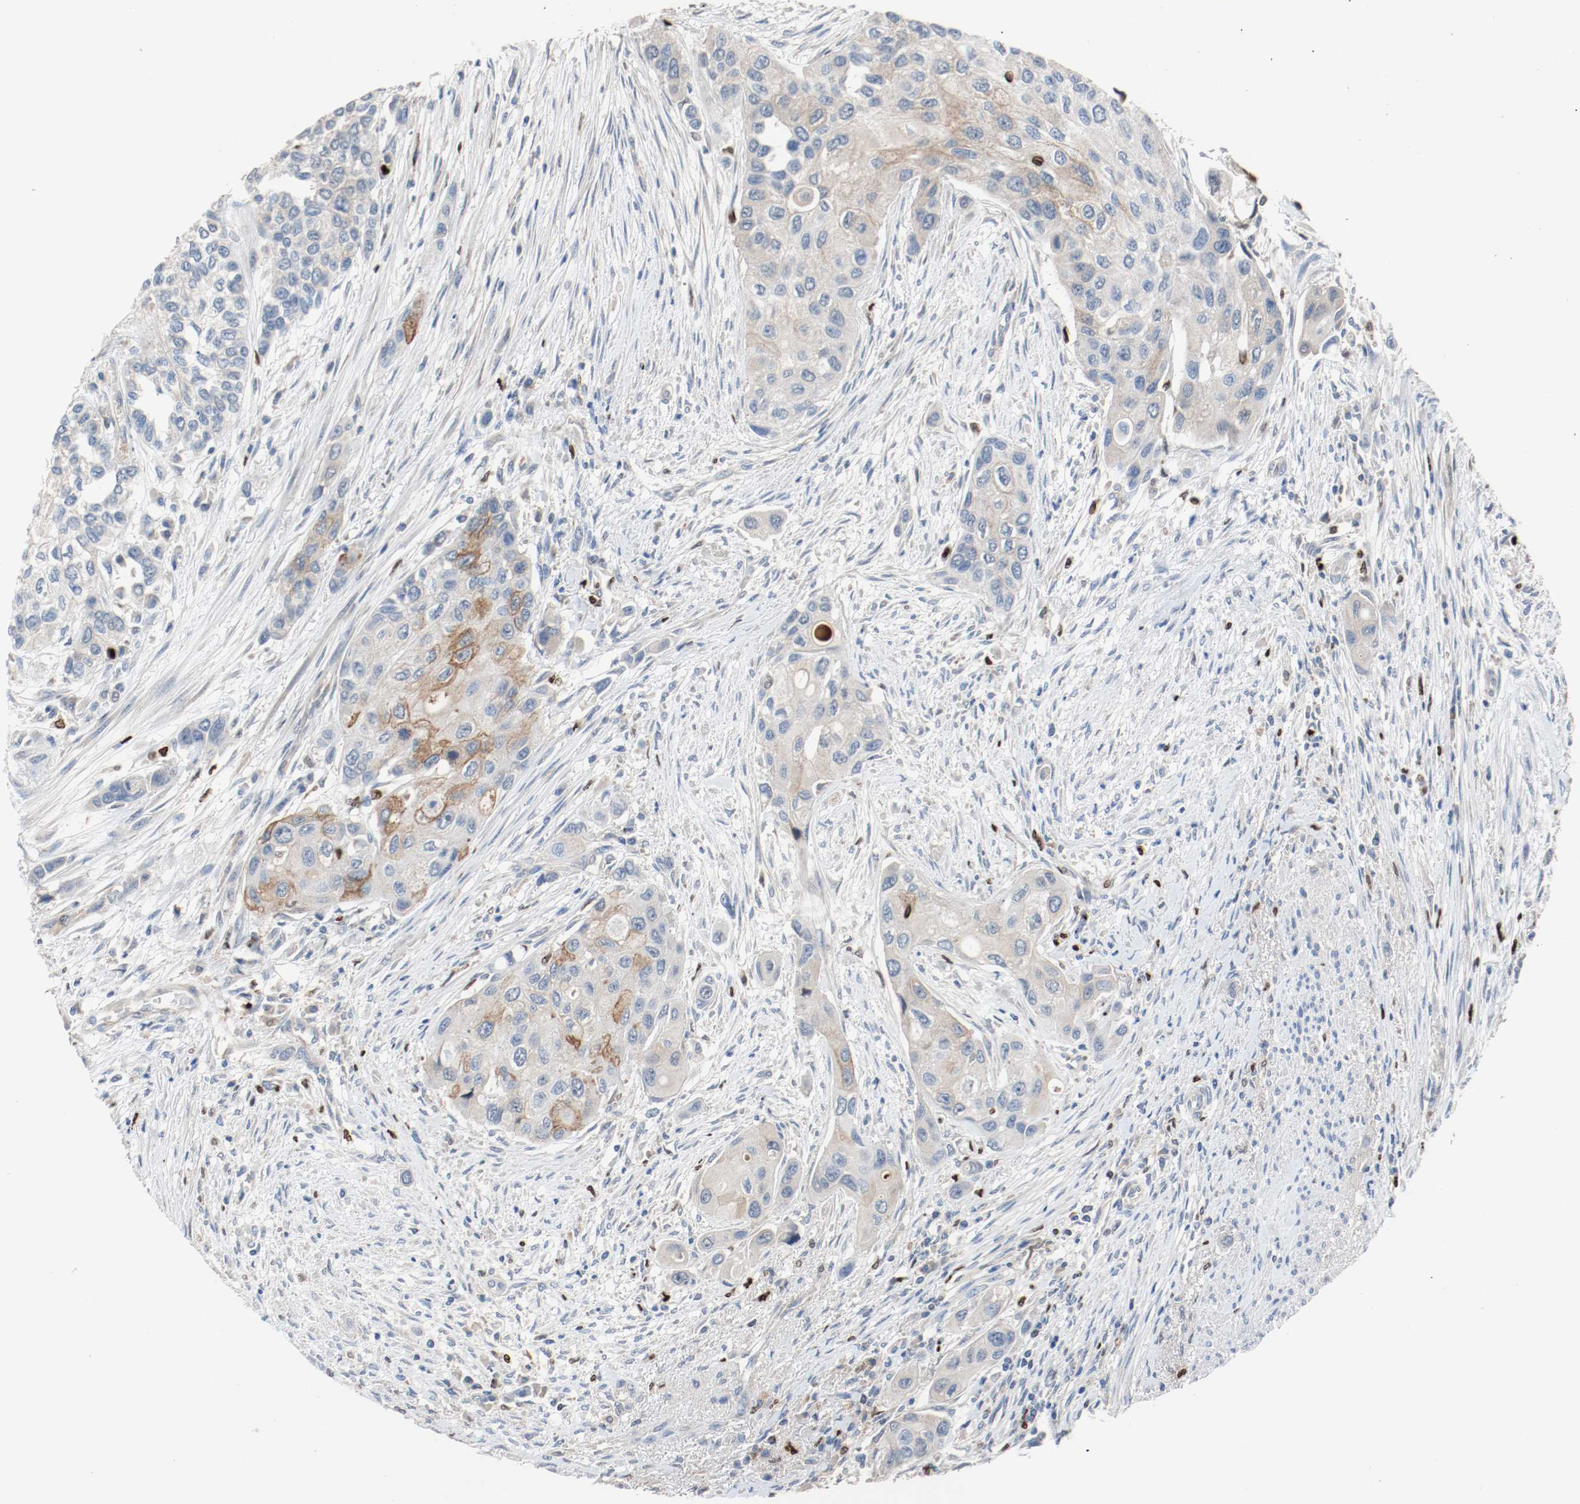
{"staining": {"intensity": "moderate", "quantity": "<25%", "location": "cytoplasmic/membranous"}, "tissue": "urothelial cancer", "cell_type": "Tumor cells", "image_type": "cancer", "snomed": [{"axis": "morphology", "description": "Urothelial carcinoma, High grade"}, {"axis": "topography", "description": "Urinary bladder"}], "caption": "Immunohistochemical staining of human high-grade urothelial carcinoma demonstrates moderate cytoplasmic/membranous protein expression in about <25% of tumor cells. (brown staining indicates protein expression, while blue staining denotes nuclei).", "gene": "BLK", "patient": {"sex": "female", "age": 56}}